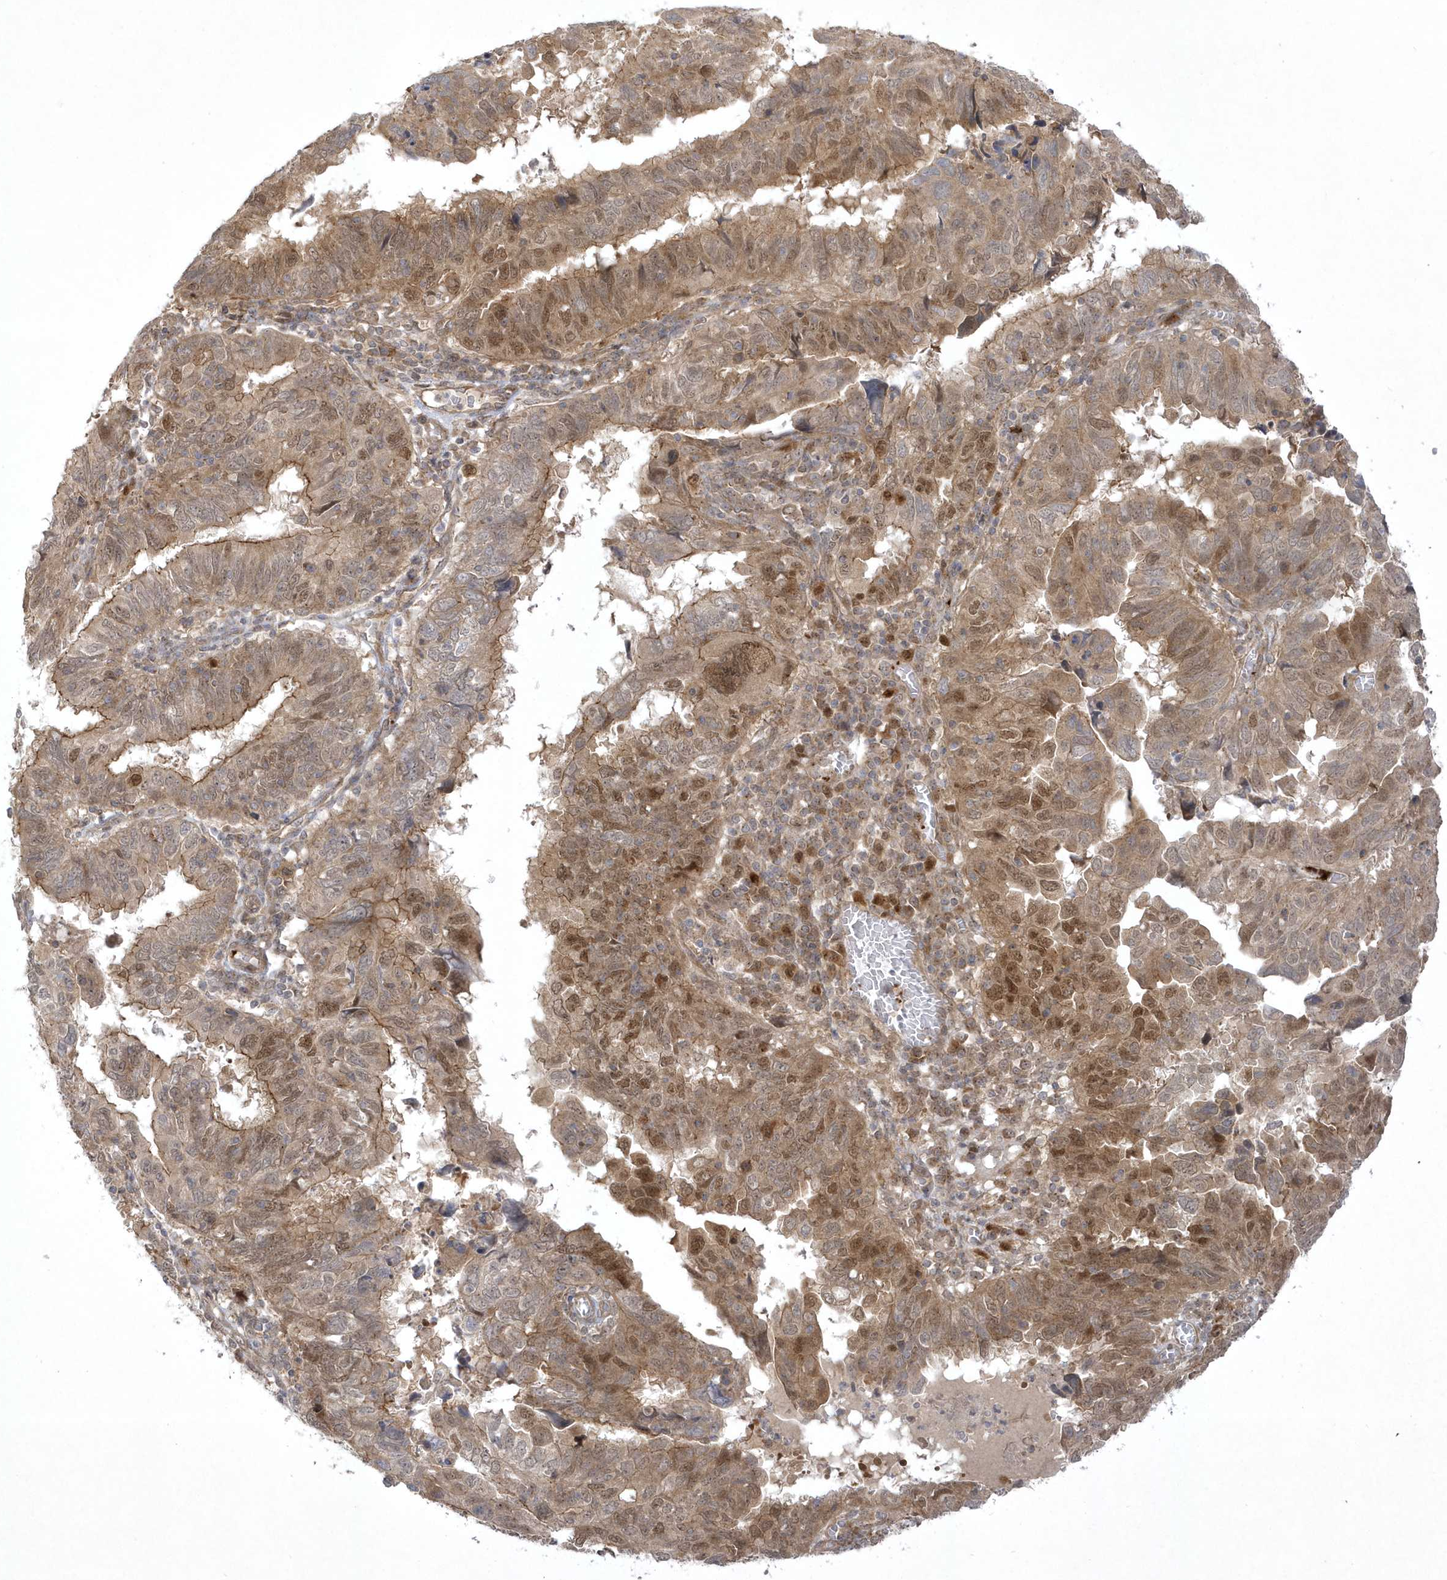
{"staining": {"intensity": "moderate", "quantity": ">75%", "location": "cytoplasmic/membranous,nuclear"}, "tissue": "endometrial cancer", "cell_type": "Tumor cells", "image_type": "cancer", "snomed": [{"axis": "morphology", "description": "Adenocarcinoma, NOS"}, {"axis": "topography", "description": "Uterus"}], "caption": "Immunohistochemical staining of human endometrial adenocarcinoma shows moderate cytoplasmic/membranous and nuclear protein staining in about >75% of tumor cells.", "gene": "NAF1", "patient": {"sex": "female", "age": 77}}